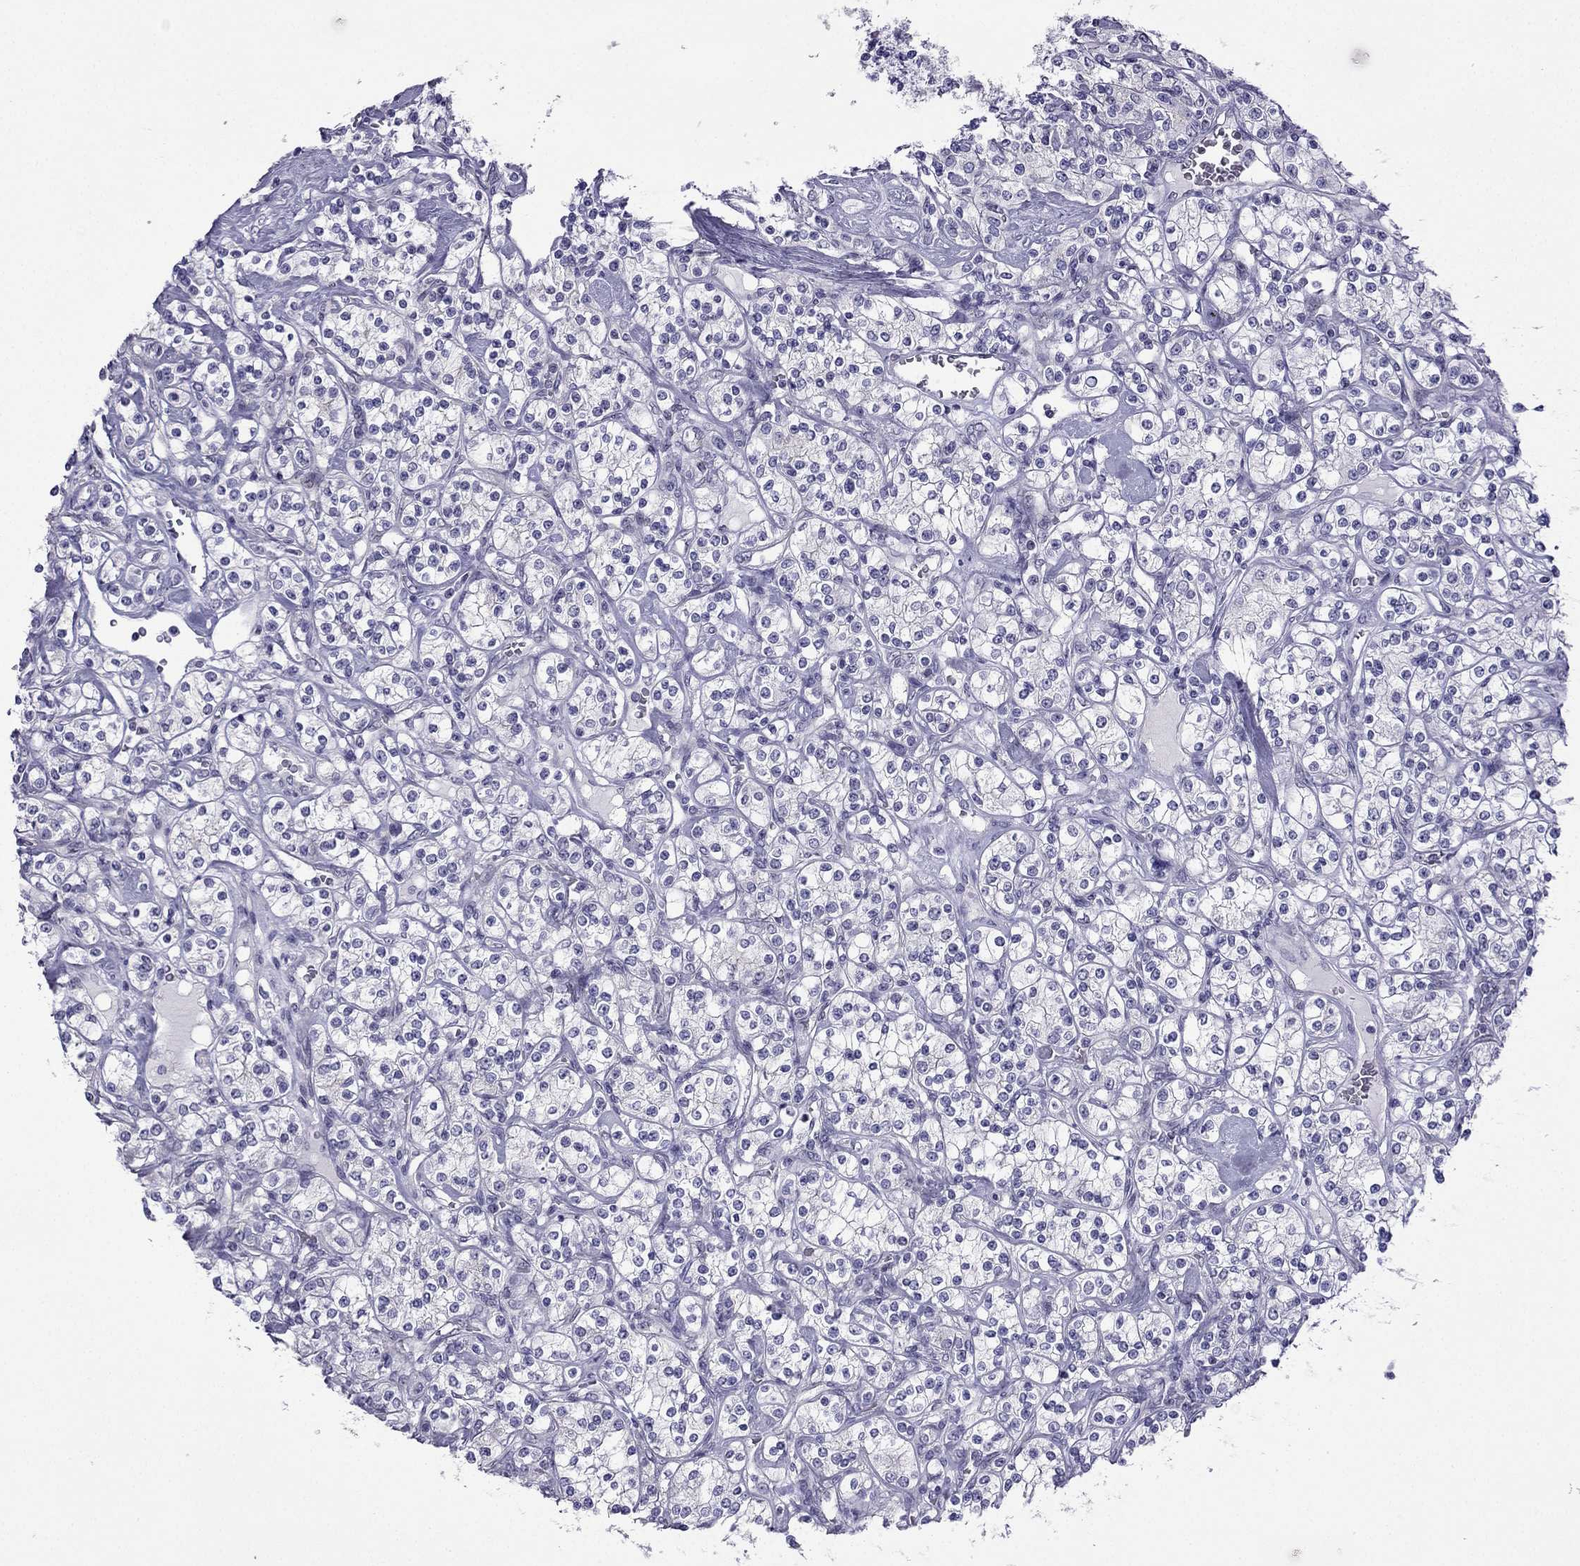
{"staining": {"intensity": "negative", "quantity": "none", "location": "none"}, "tissue": "renal cancer", "cell_type": "Tumor cells", "image_type": "cancer", "snomed": [{"axis": "morphology", "description": "Adenocarcinoma, NOS"}, {"axis": "topography", "description": "Kidney"}], "caption": "A histopathology image of human renal cancer (adenocarcinoma) is negative for staining in tumor cells.", "gene": "POM121L12", "patient": {"sex": "male", "age": 77}}